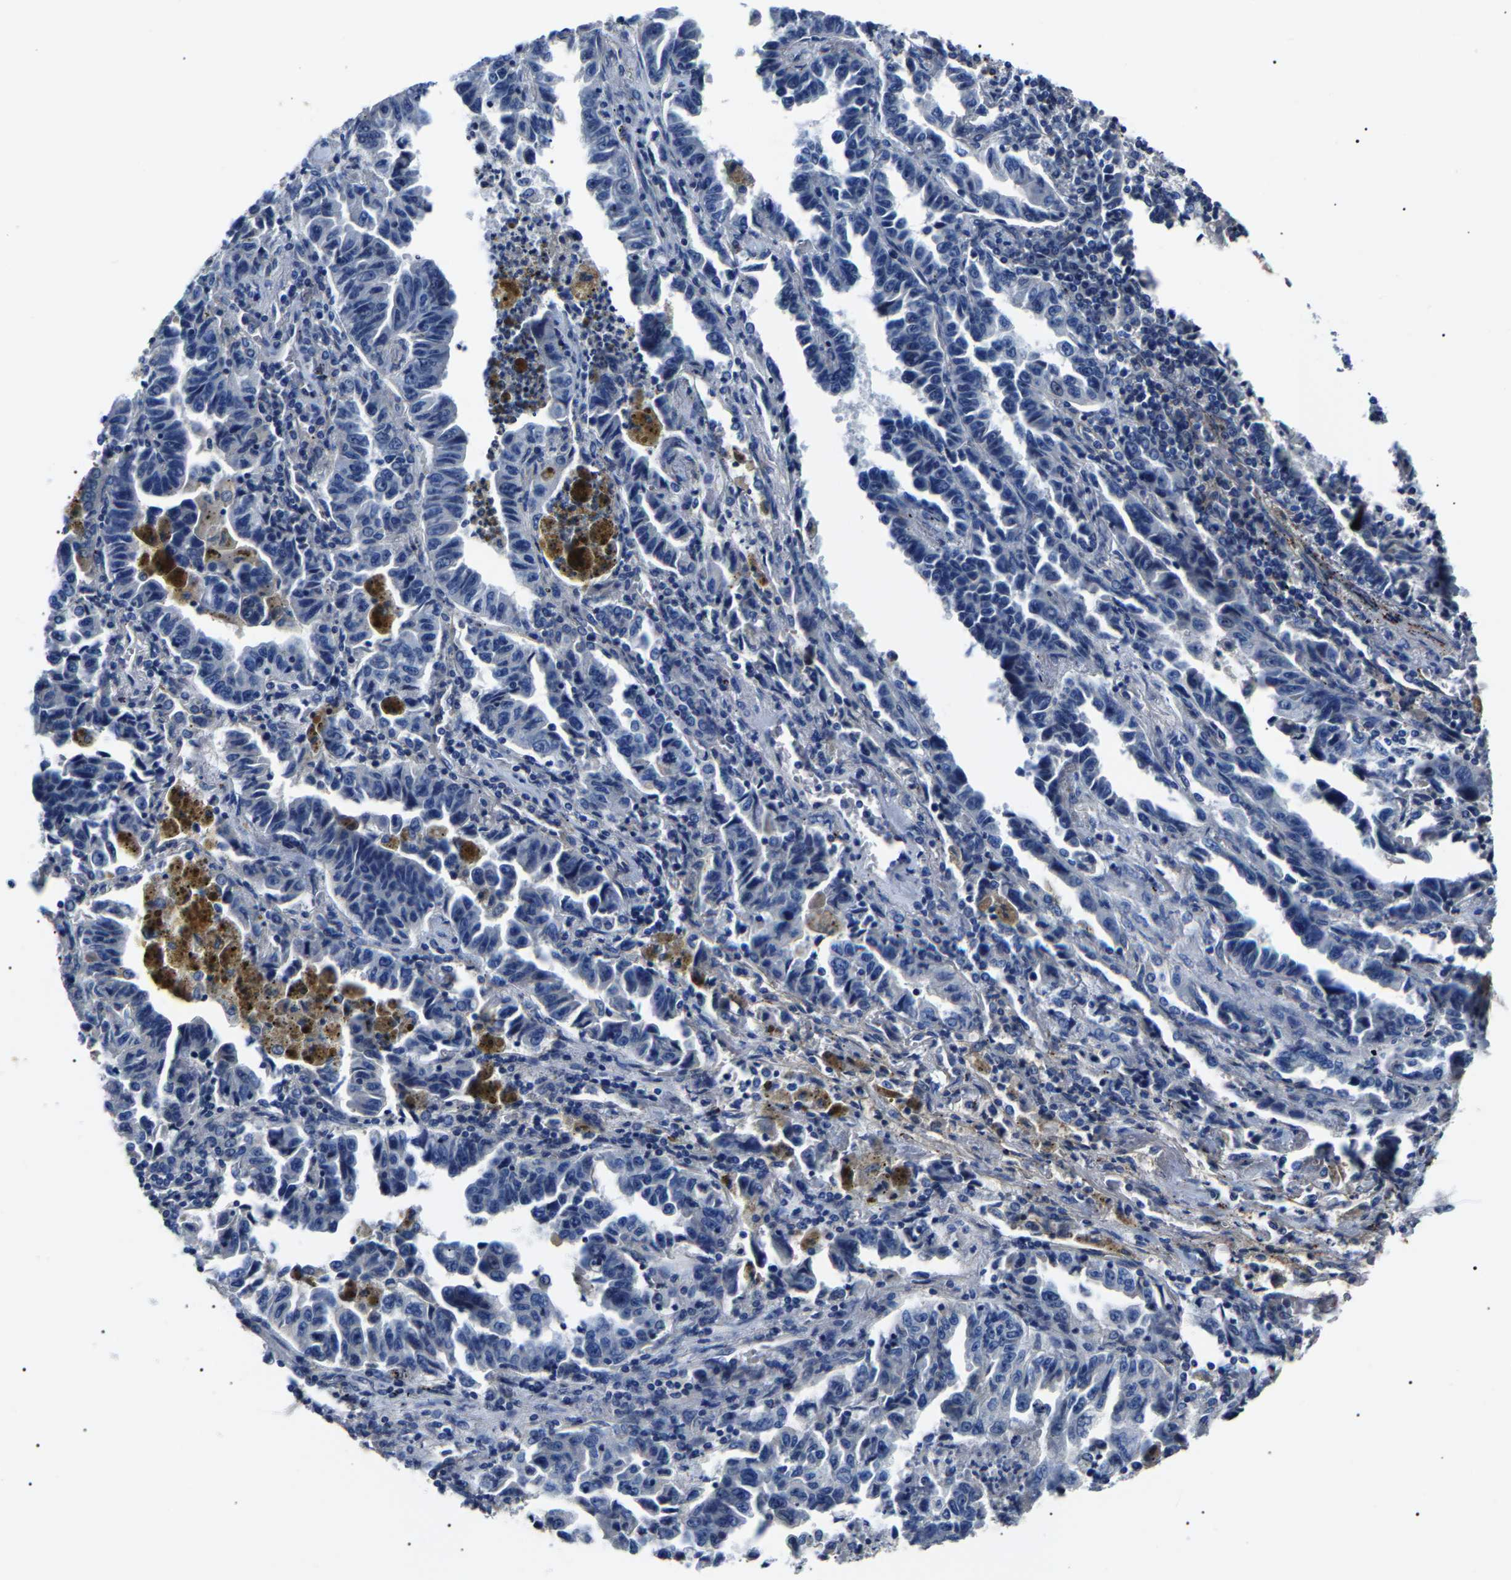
{"staining": {"intensity": "negative", "quantity": "none", "location": "none"}, "tissue": "lung cancer", "cell_type": "Tumor cells", "image_type": "cancer", "snomed": [{"axis": "morphology", "description": "Adenocarcinoma, NOS"}, {"axis": "topography", "description": "Lung"}], "caption": "An image of human lung cancer is negative for staining in tumor cells.", "gene": "KLHL42", "patient": {"sex": "female", "age": 51}}